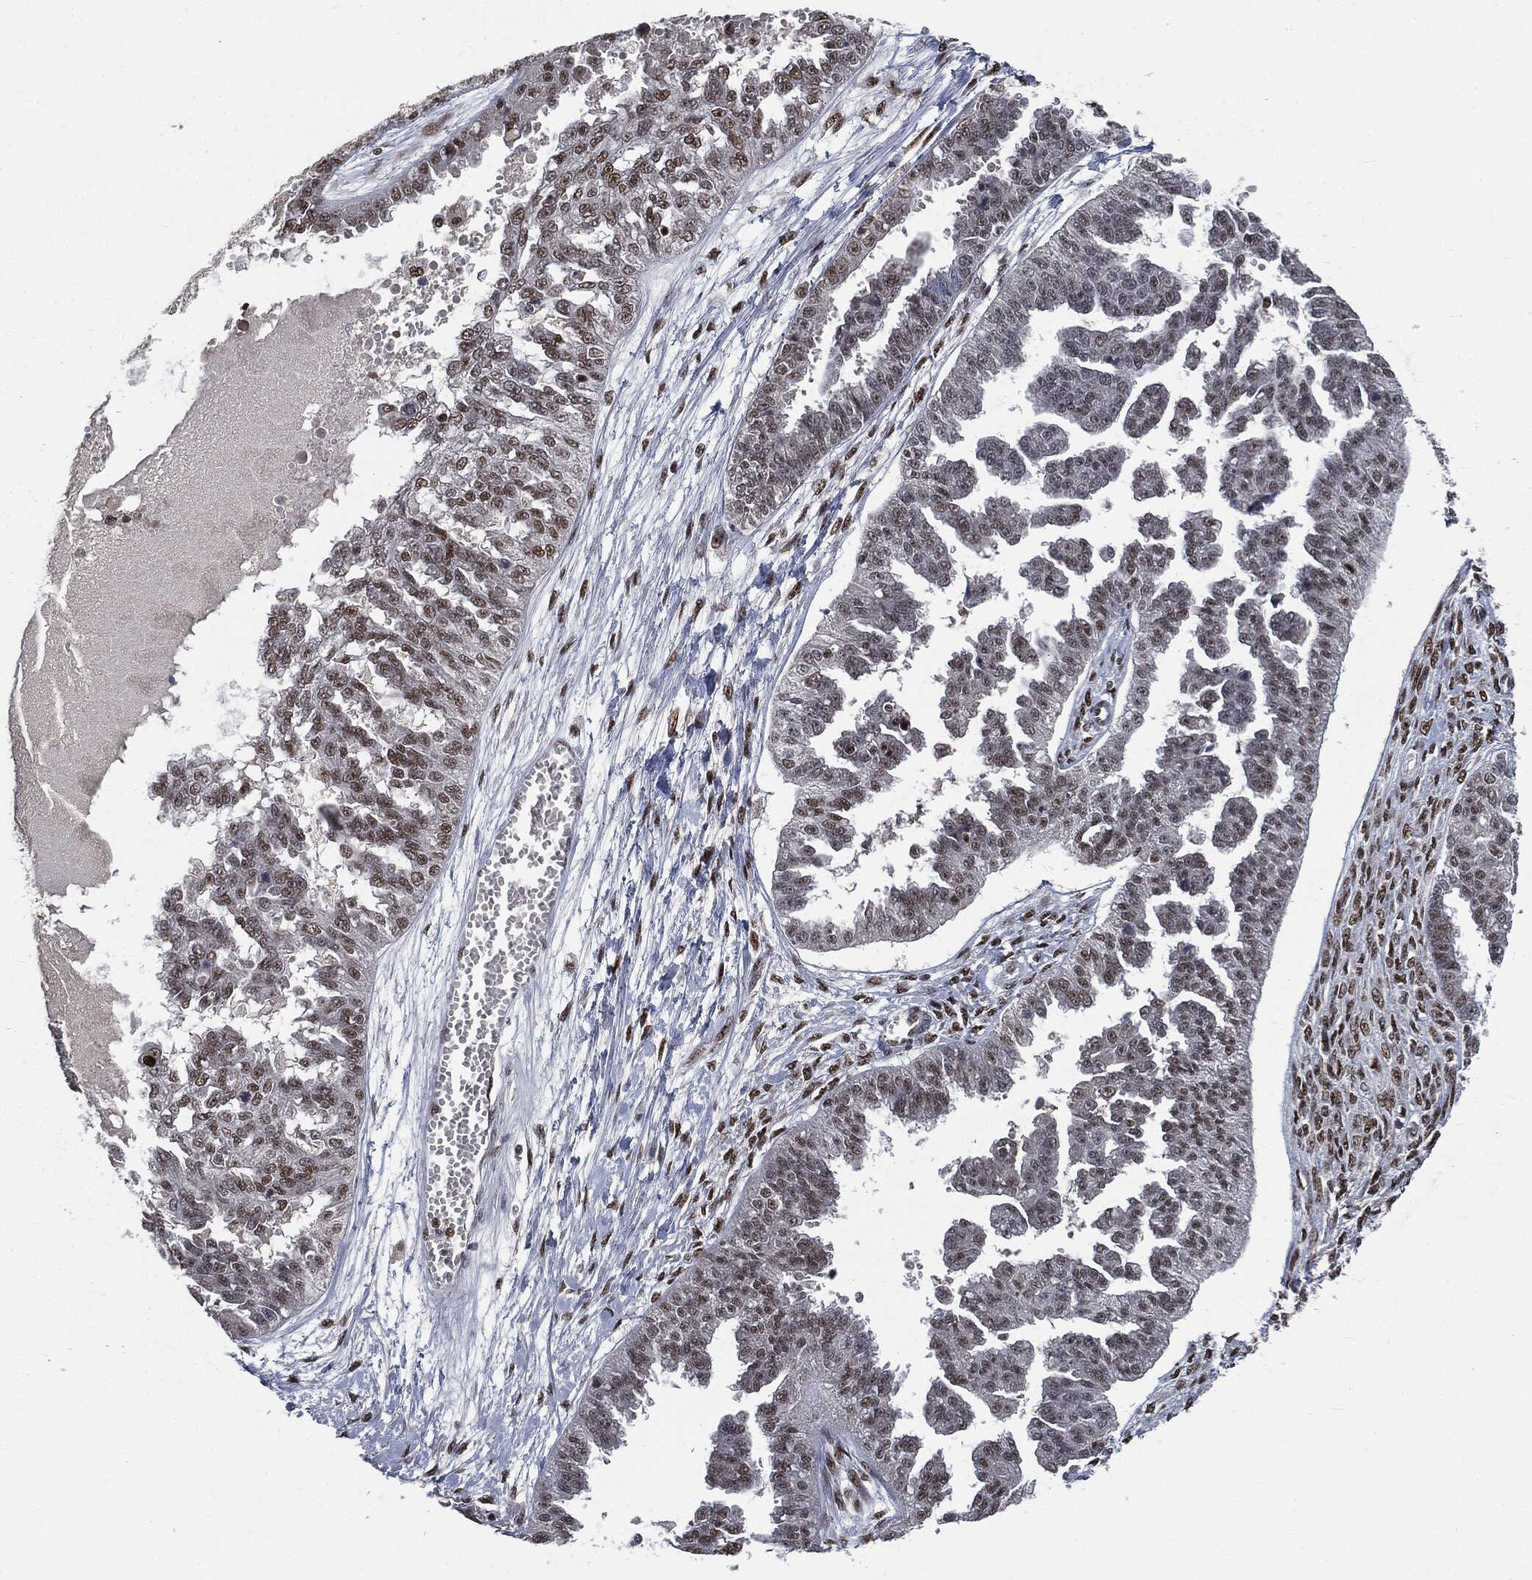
{"staining": {"intensity": "moderate", "quantity": "25%-75%", "location": "nuclear"}, "tissue": "ovarian cancer", "cell_type": "Tumor cells", "image_type": "cancer", "snomed": [{"axis": "morphology", "description": "Cystadenocarcinoma, serous, NOS"}, {"axis": "topography", "description": "Ovary"}], "caption": "Ovarian cancer stained for a protein (brown) exhibits moderate nuclear positive positivity in about 25%-75% of tumor cells.", "gene": "DPH2", "patient": {"sex": "female", "age": 58}}